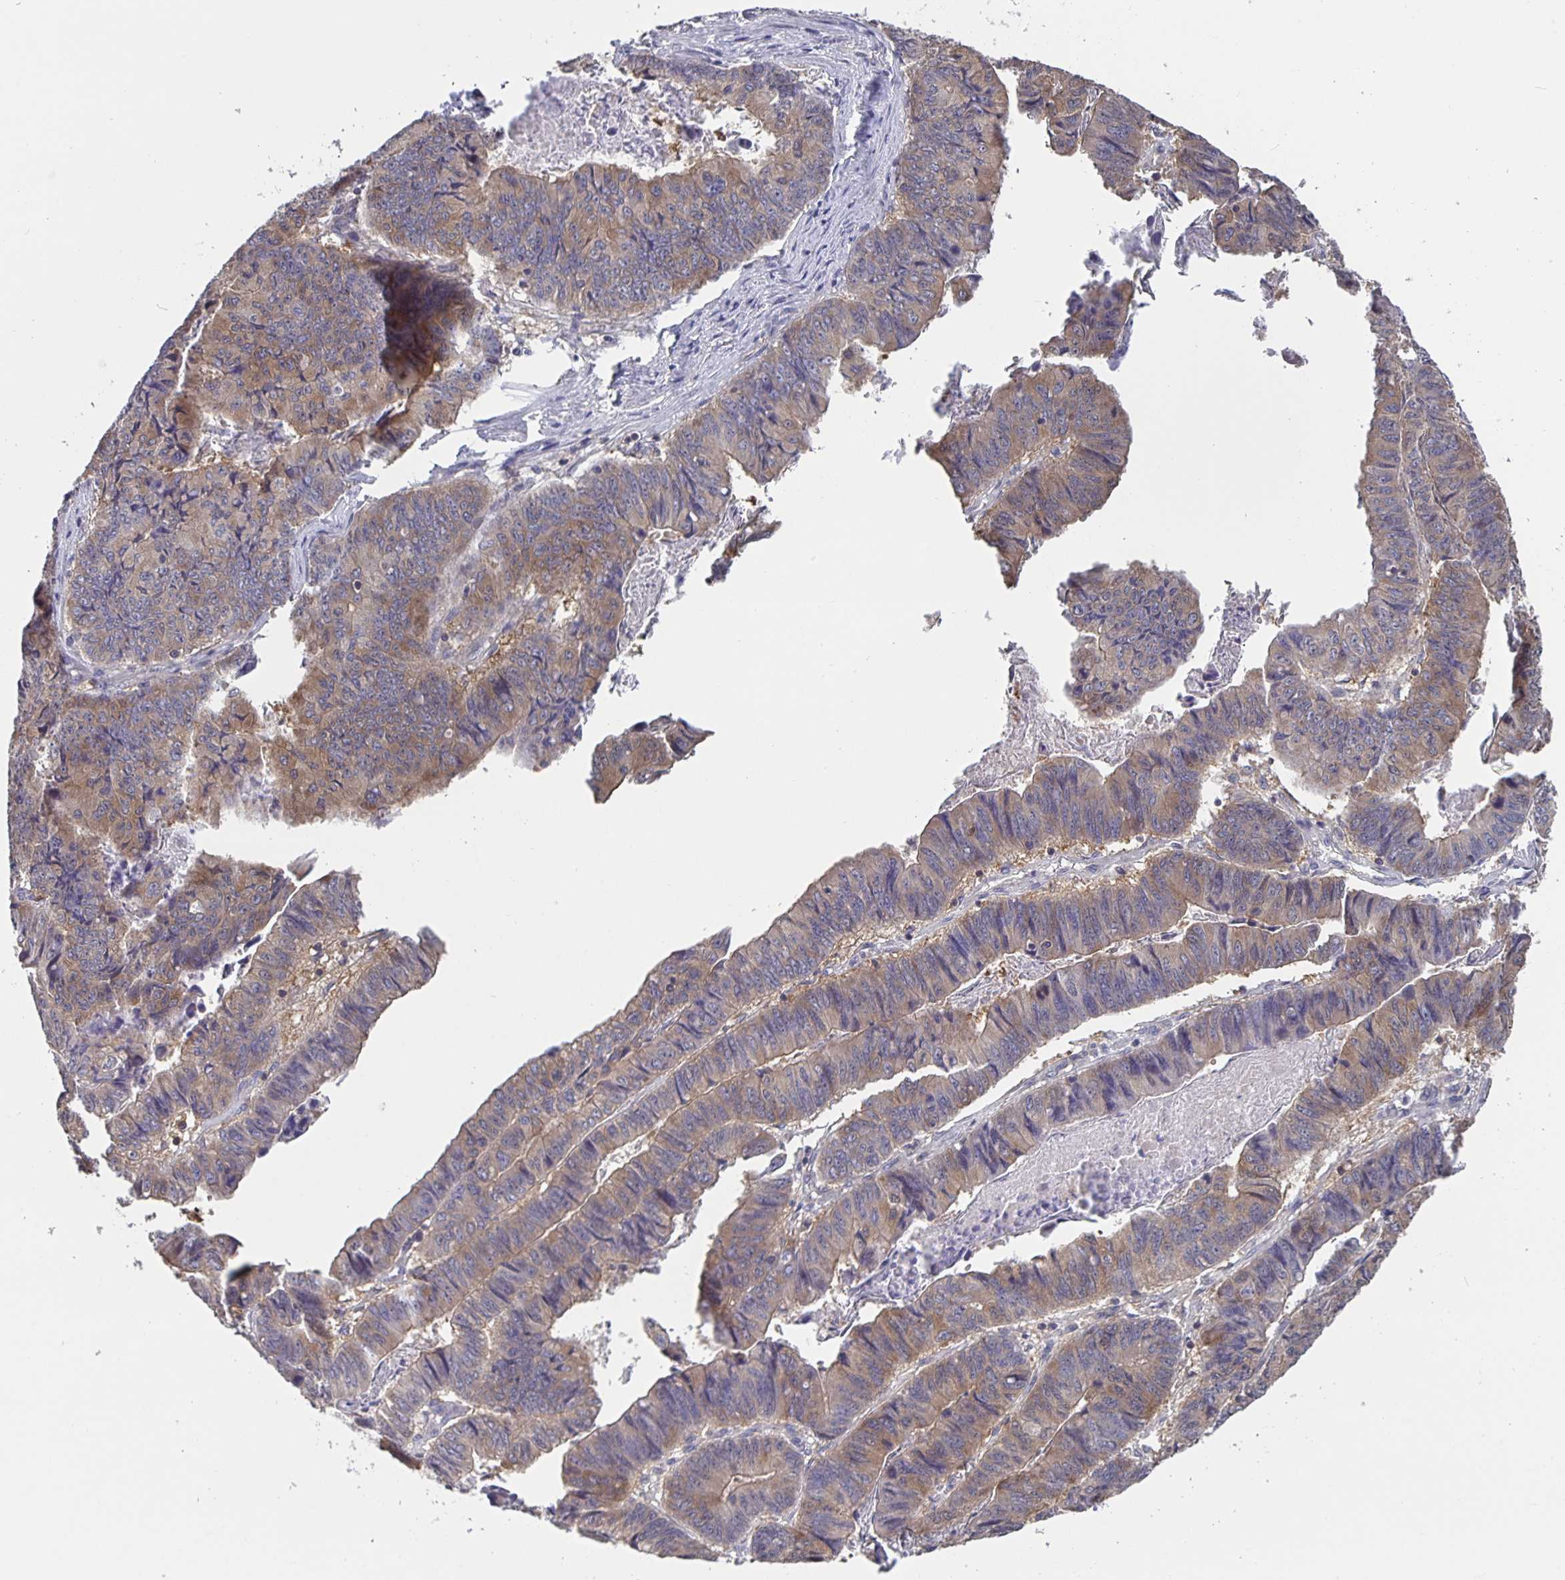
{"staining": {"intensity": "weak", "quantity": "25%-75%", "location": "cytoplasmic/membranous"}, "tissue": "stomach cancer", "cell_type": "Tumor cells", "image_type": "cancer", "snomed": [{"axis": "morphology", "description": "Adenocarcinoma, NOS"}, {"axis": "topography", "description": "Stomach, lower"}], "caption": "Protein expression analysis of adenocarcinoma (stomach) displays weak cytoplasmic/membranous staining in approximately 25%-75% of tumor cells. (DAB (3,3'-diaminobenzidine) = brown stain, brightfield microscopy at high magnification).", "gene": "FEM1C", "patient": {"sex": "male", "age": 77}}